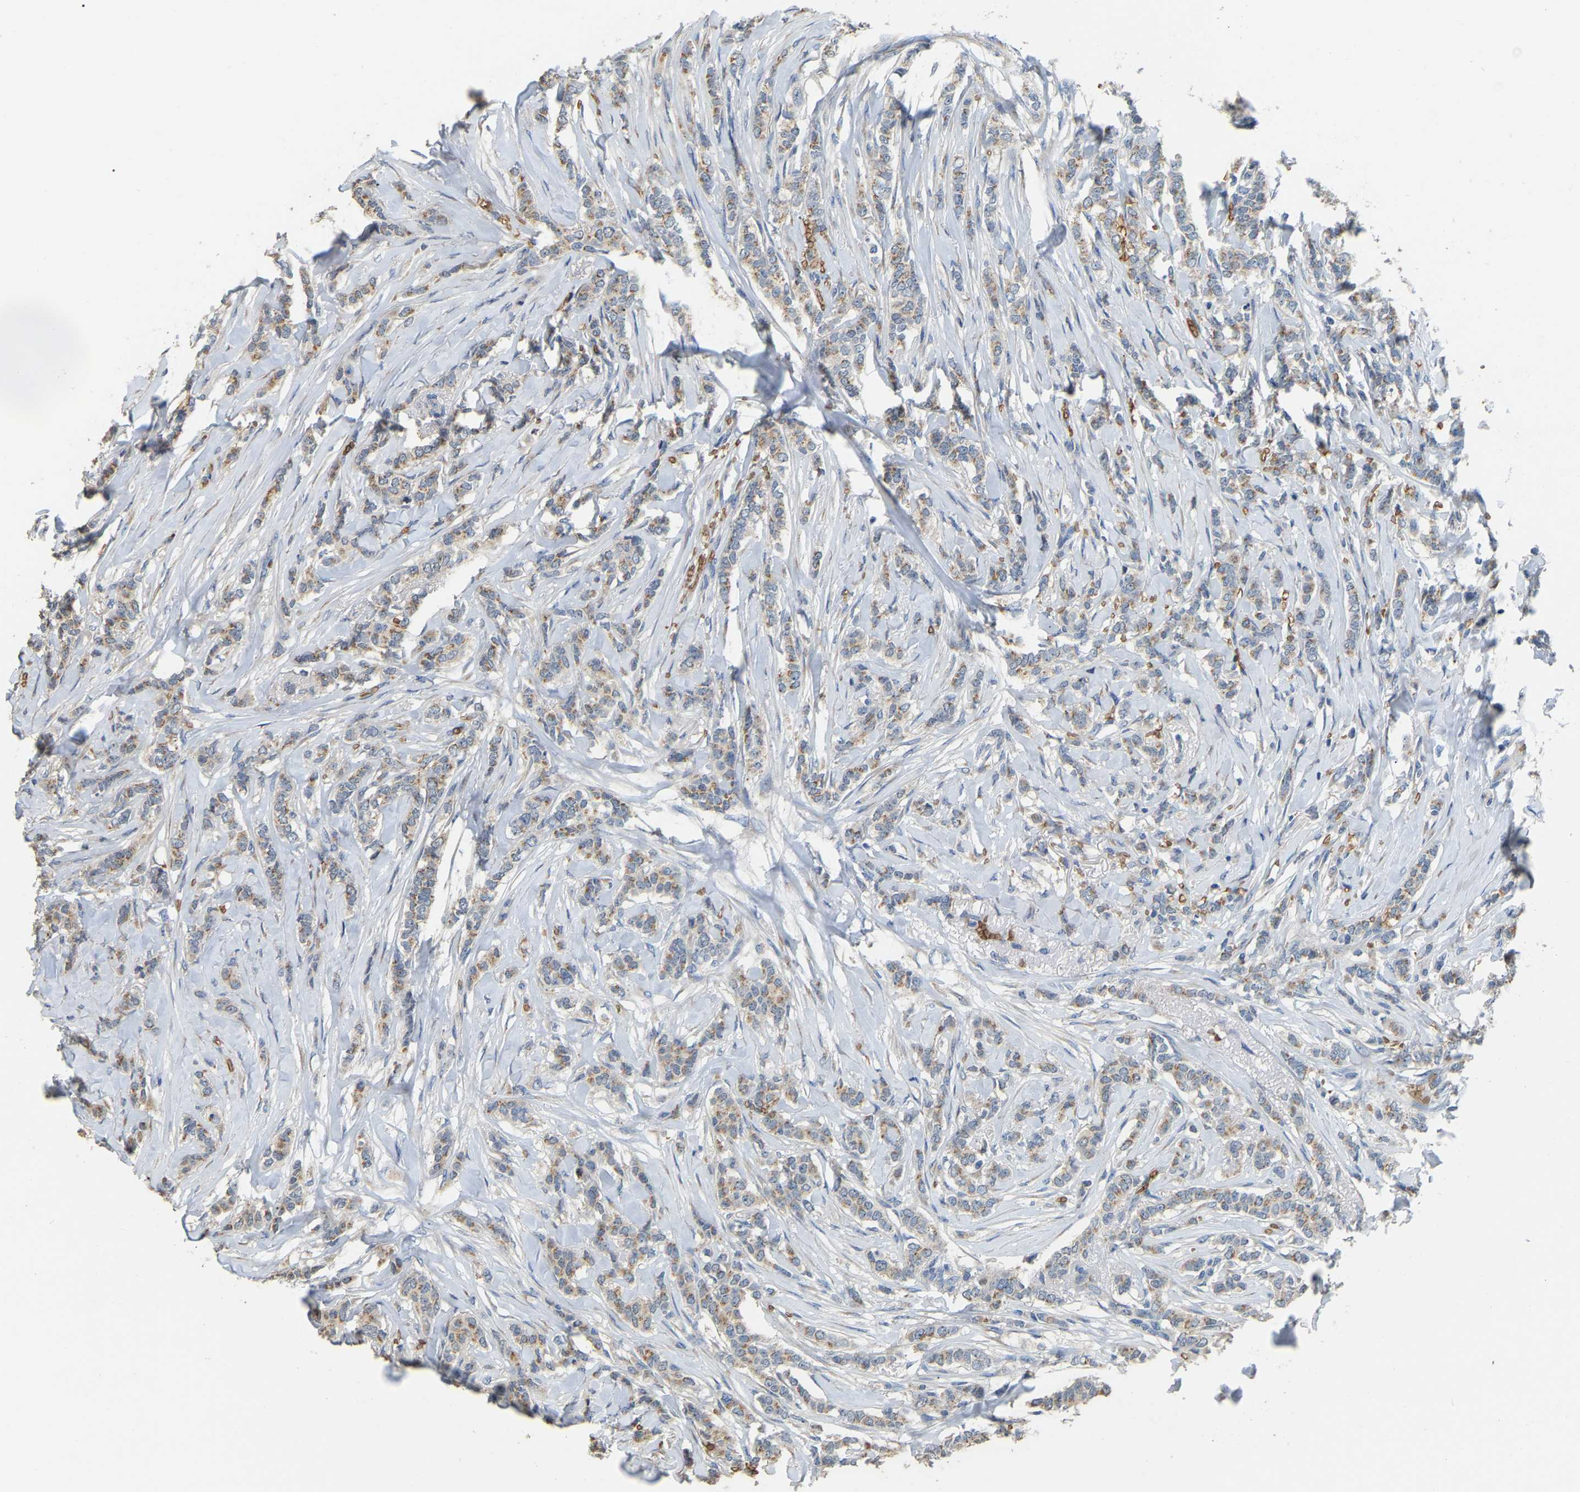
{"staining": {"intensity": "moderate", "quantity": ">75%", "location": "cytoplasmic/membranous"}, "tissue": "breast cancer", "cell_type": "Tumor cells", "image_type": "cancer", "snomed": [{"axis": "morphology", "description": "Lobular carcinoma"}, {"axis": "topography", "description": "Skin"}, {"axis": "topography", "description": "Breast"}], "caption": "Breast cancer (lobular carcinoma) tissue demonstrates moderate cytoplasmic/membranous expression in about >75% of tumor cells", "gene": "CFAP298", "patient": {"sex": "female", "age": 46}}